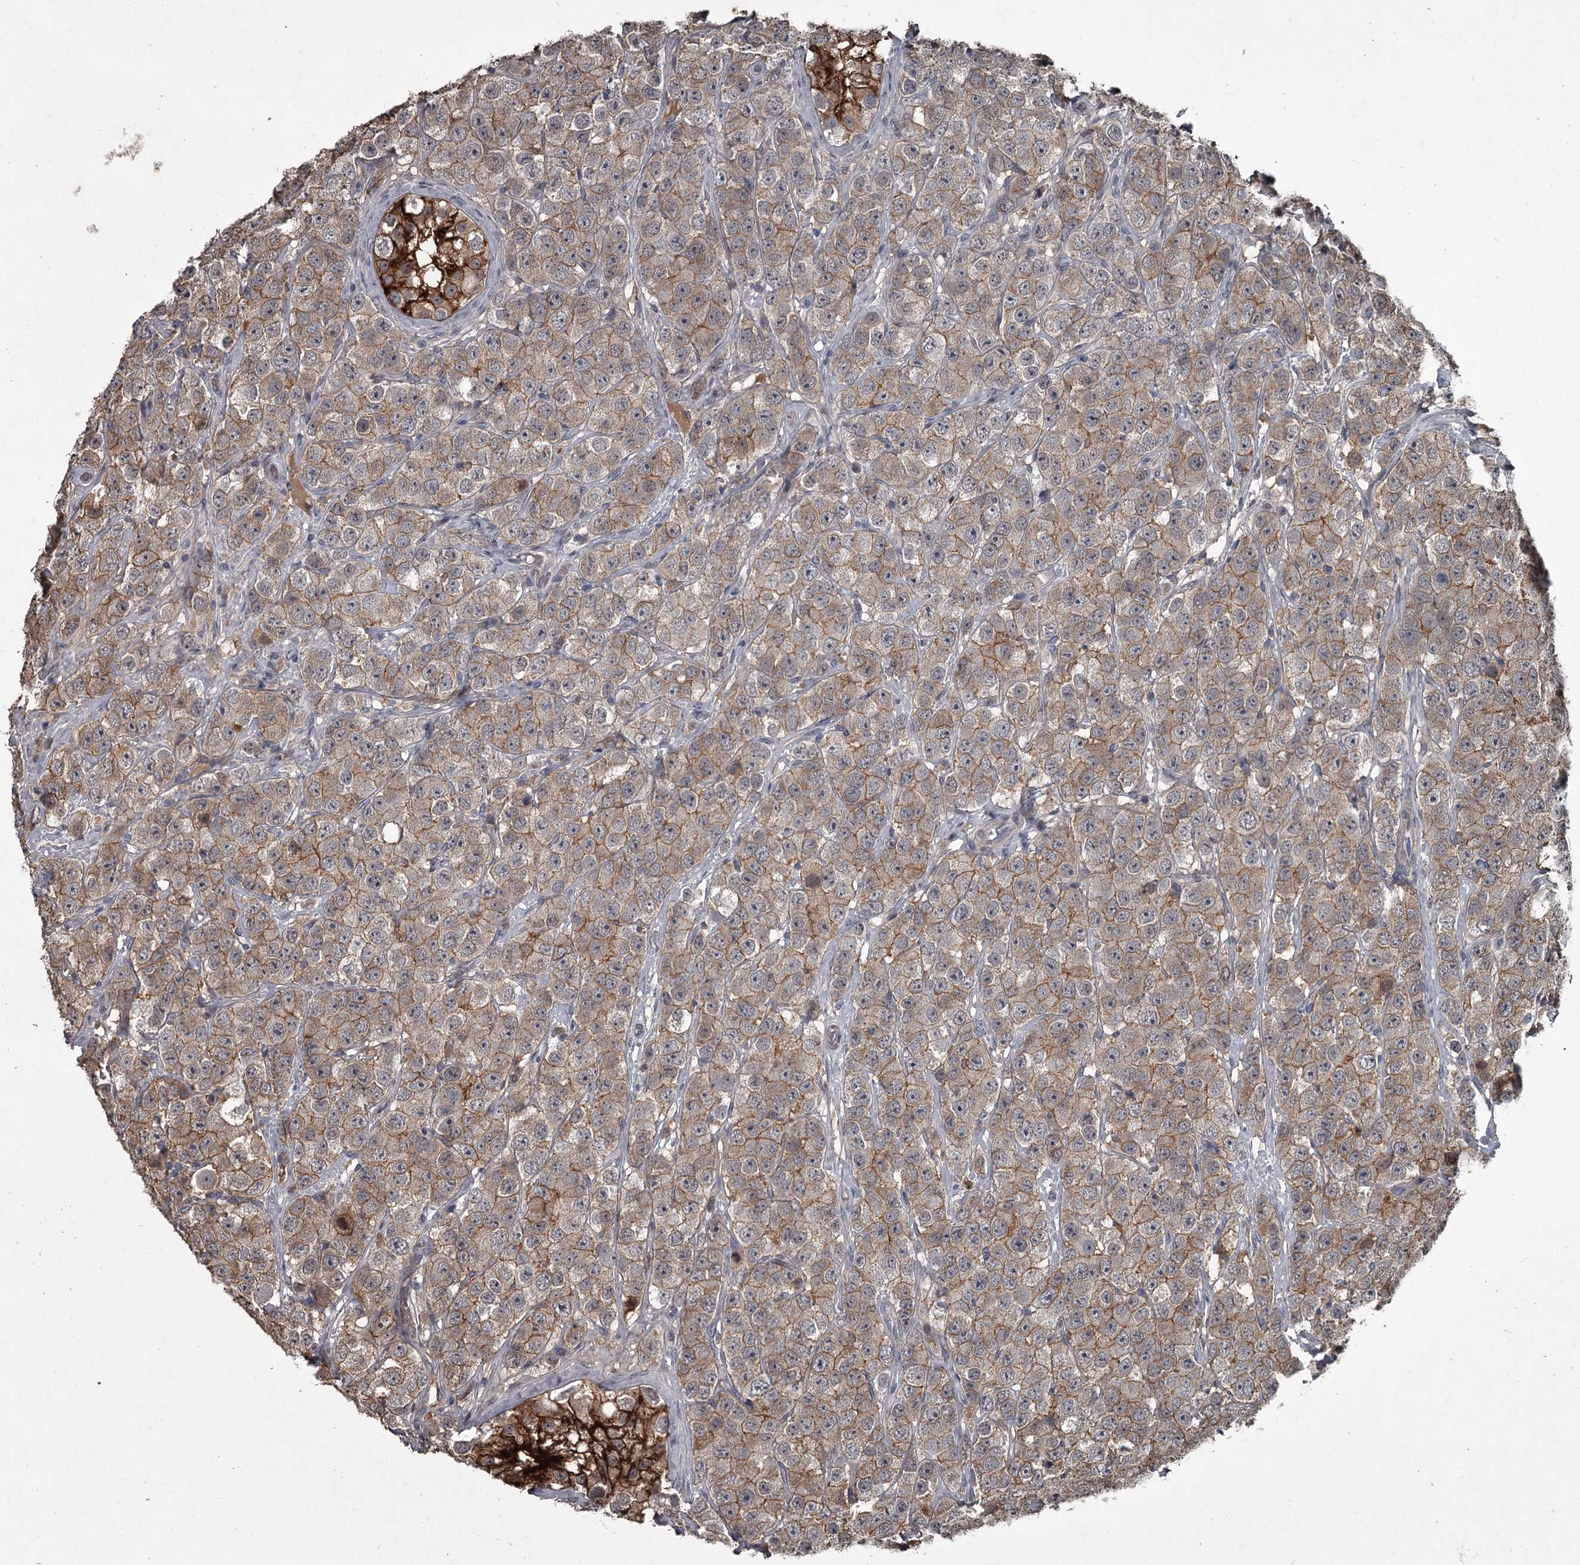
{"staining": {"intensity": "weak", "quantity": ">75%", "location": "cytoplasmic/membranous"}, "tissue": "testis cancer", "cell_type": "Tumor cells", "image_type": "cancer", "snomed": [{"axis": "morphology", "description": "Seminoma, NOS"}, {"axis": "topography", "description": "Testis"}], "caption": "Seminoma (testis) stained with a brown dye shows weak cytoplasmic/membranous positive staining in about >75% of tumor cells.", "gene": "FLVCR2", "patient": {"sex": "male", "age": 28}}